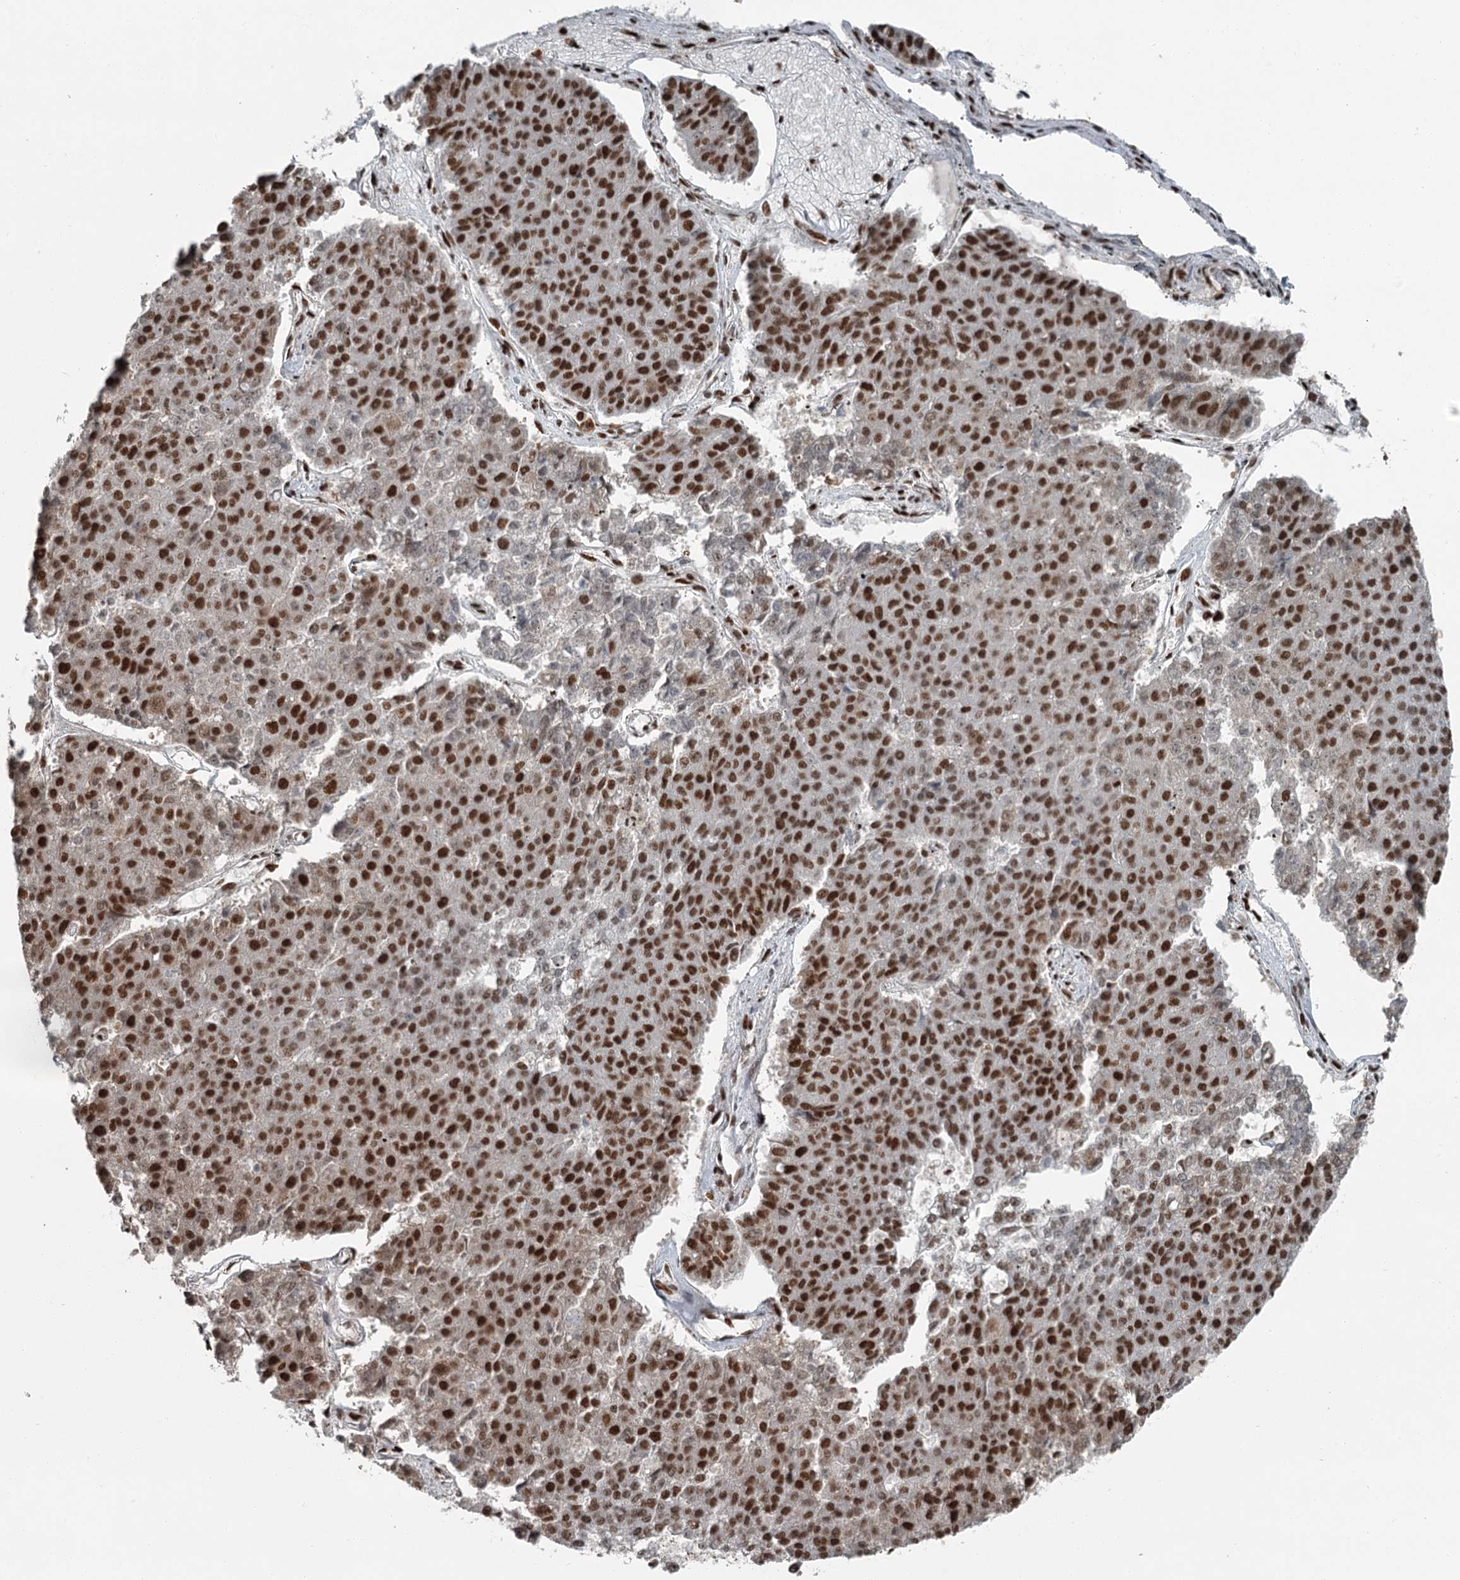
{"staining": {"intensity": "strong", "quantity": "25%-75%", "location": "nuclear"}, "tissue": "pancreatic cancer", "cell_type": "Tumor cells", "image_type": "cancer", "snomed": [{"axis": "morphology", "description": "Adenocarcinoma, NOS"}, {"axis": "topography", "description": "Pancreas"}], "caption": "Tumor cells show high levels of strong nuclear positivity in approximately 25%-75% of cells in human pancreatic cancer.", "gene": "RBBP7", "patient": {"sex": "male", "age": 50}}